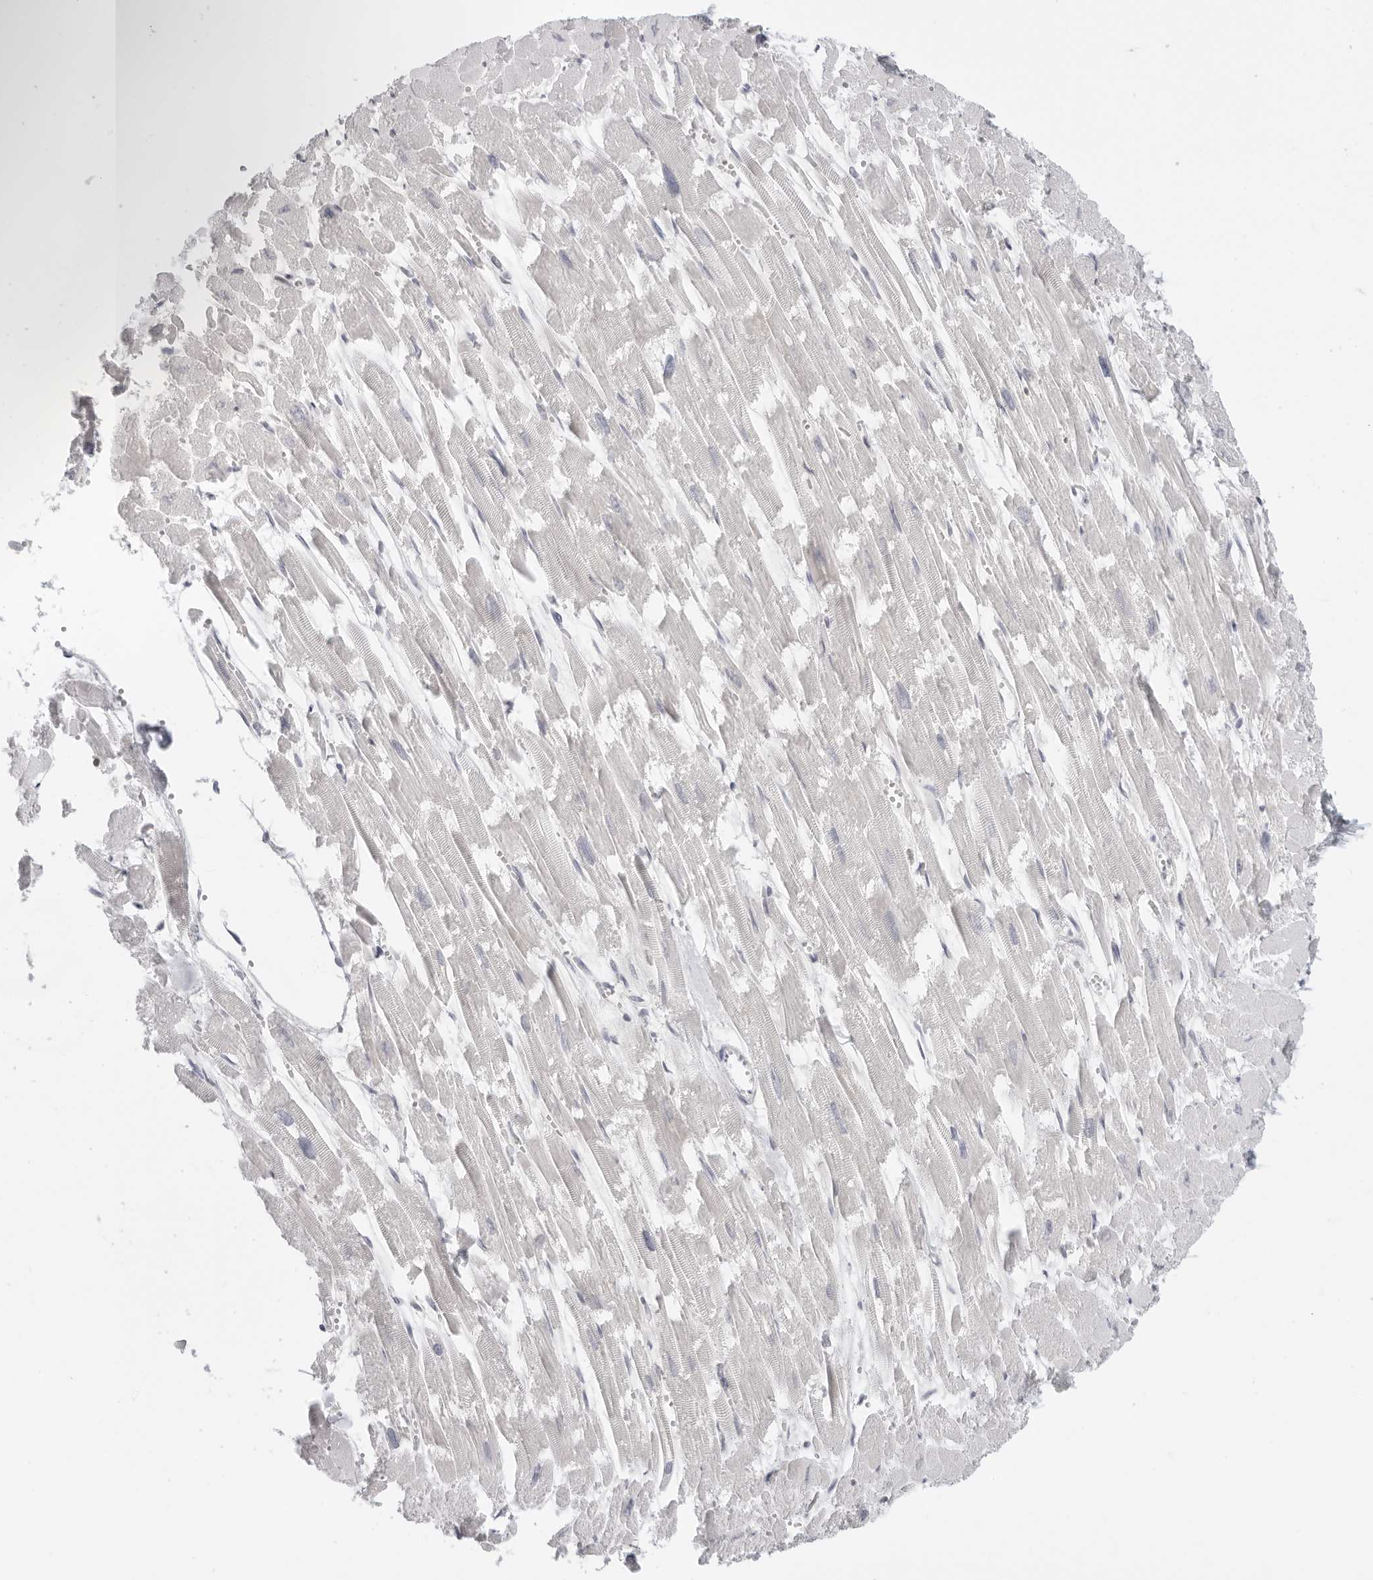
{"staining": {"intensity": "moderate", "quantity": "<25%", "location": "nuclear"}, "tissue": "heart muscle", "cell_type": "Cardiomyocytes", "image_type": "normal", "snomed": [{"axis": "morphology", "description": "Normal tissue, NOS"}, {"axis": "topography", "description": "Heart"}], "caption": "Cardiomyocytes exhibit moderate nuclear staining in about <25% of cells in unremarkable heart muscle. (DAB (3,3'-diaminobenzidine) = brown stain, brightfield microscopy at high magnification).", "gene": "RPA2", "patient": {"sex": "male", "age": 54}}